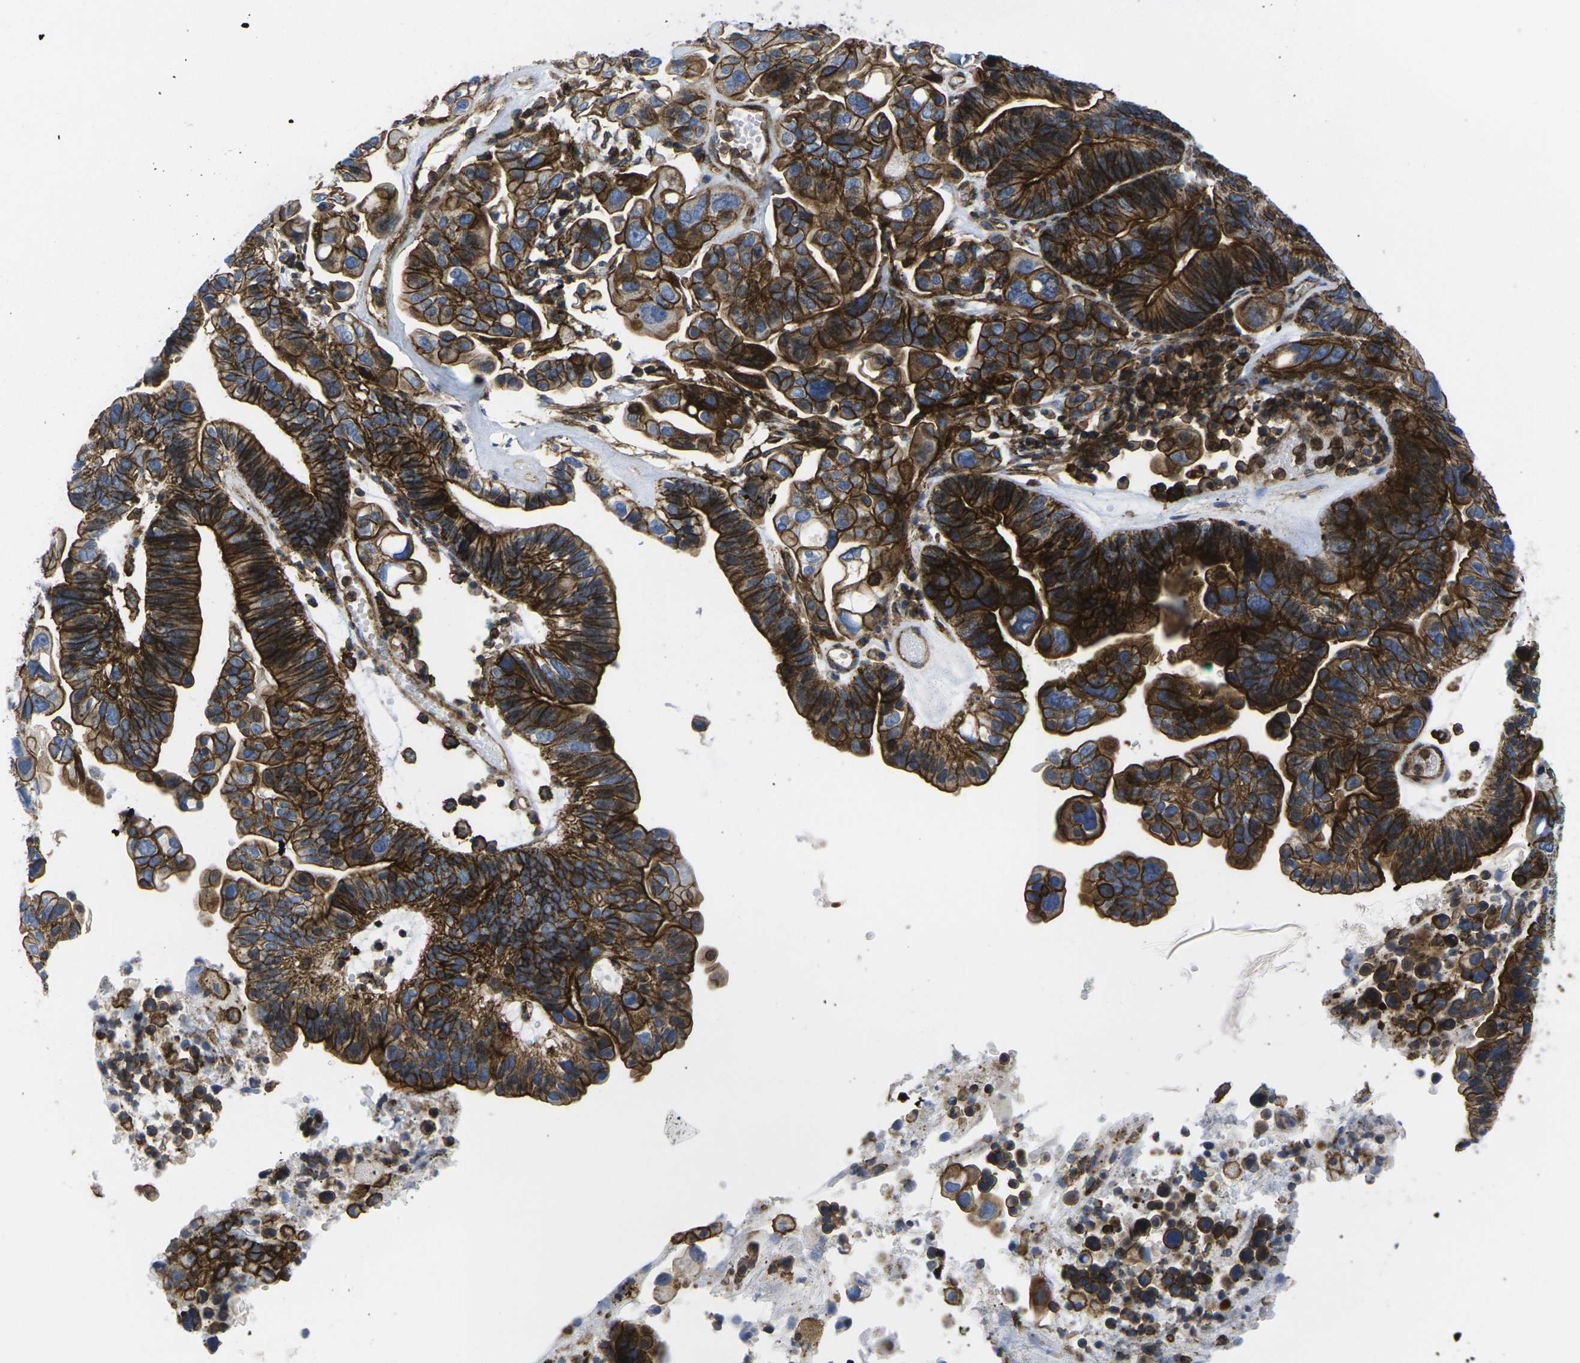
{"staining": {"intensity": "strong", "quantity": ">75%", "location": "cytoplasmic/membranous"}, "tissue": "ovarian cancer", "cell_type": "Tumor cells", "image_type": "cancer", "snomed": [{"axis": "morphology", "description": "Cystadenocarcinoma, serous, NOS"}, {"axis": "topography", "description": "Ovary"}], "caption": "A micrograph of human ovarian cancer stained for a protein reveals strong cytoplasmic/membranous brown staining in tumor cells. The staining was performed using DAB (3,3'-diaminobenzidine), with brown indicating positive protein expression. Nuclei are stained blue with hematoxylin.", "gene": "IQGAP1", "patient": {"sex": "female", "age": 56}}